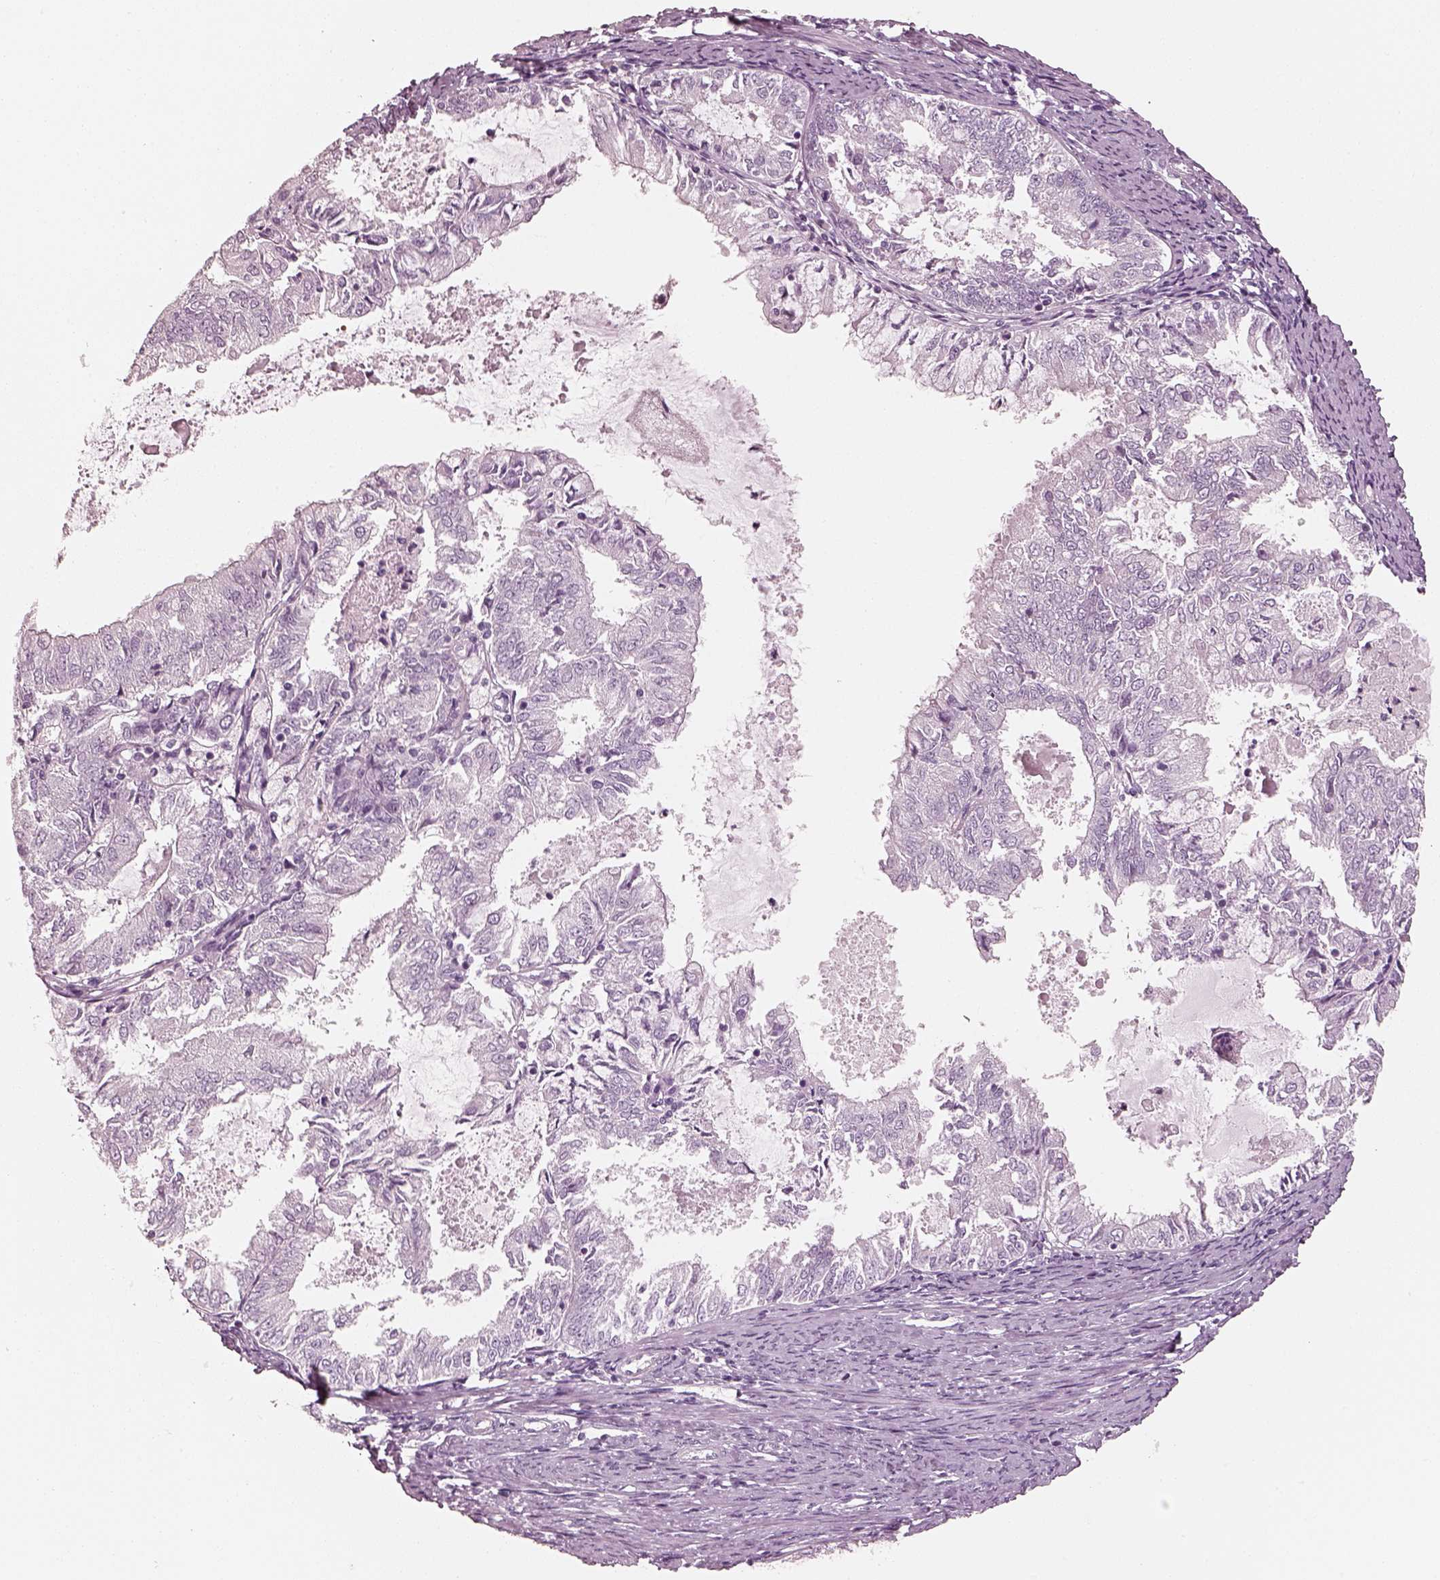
{"staining": {"intensity": "negative", "quantity": "none", "location": "none"}, "tissue": "endometrial cancer", "cell_type": "Tumor cells", "image_type": "cancer", "snomed": [{"axis": "morphology", "description": "Adenocarcinoma, NOS"}, {"axis": "topography", "description": "Endometrium"}], "caption": "Endometrial adenocarcinoma stained for a protein using immunohistochemistry displays no positivity tumor cells.", "gene": "R3HDML", "patient": {"sex": "female", "age": 57}}